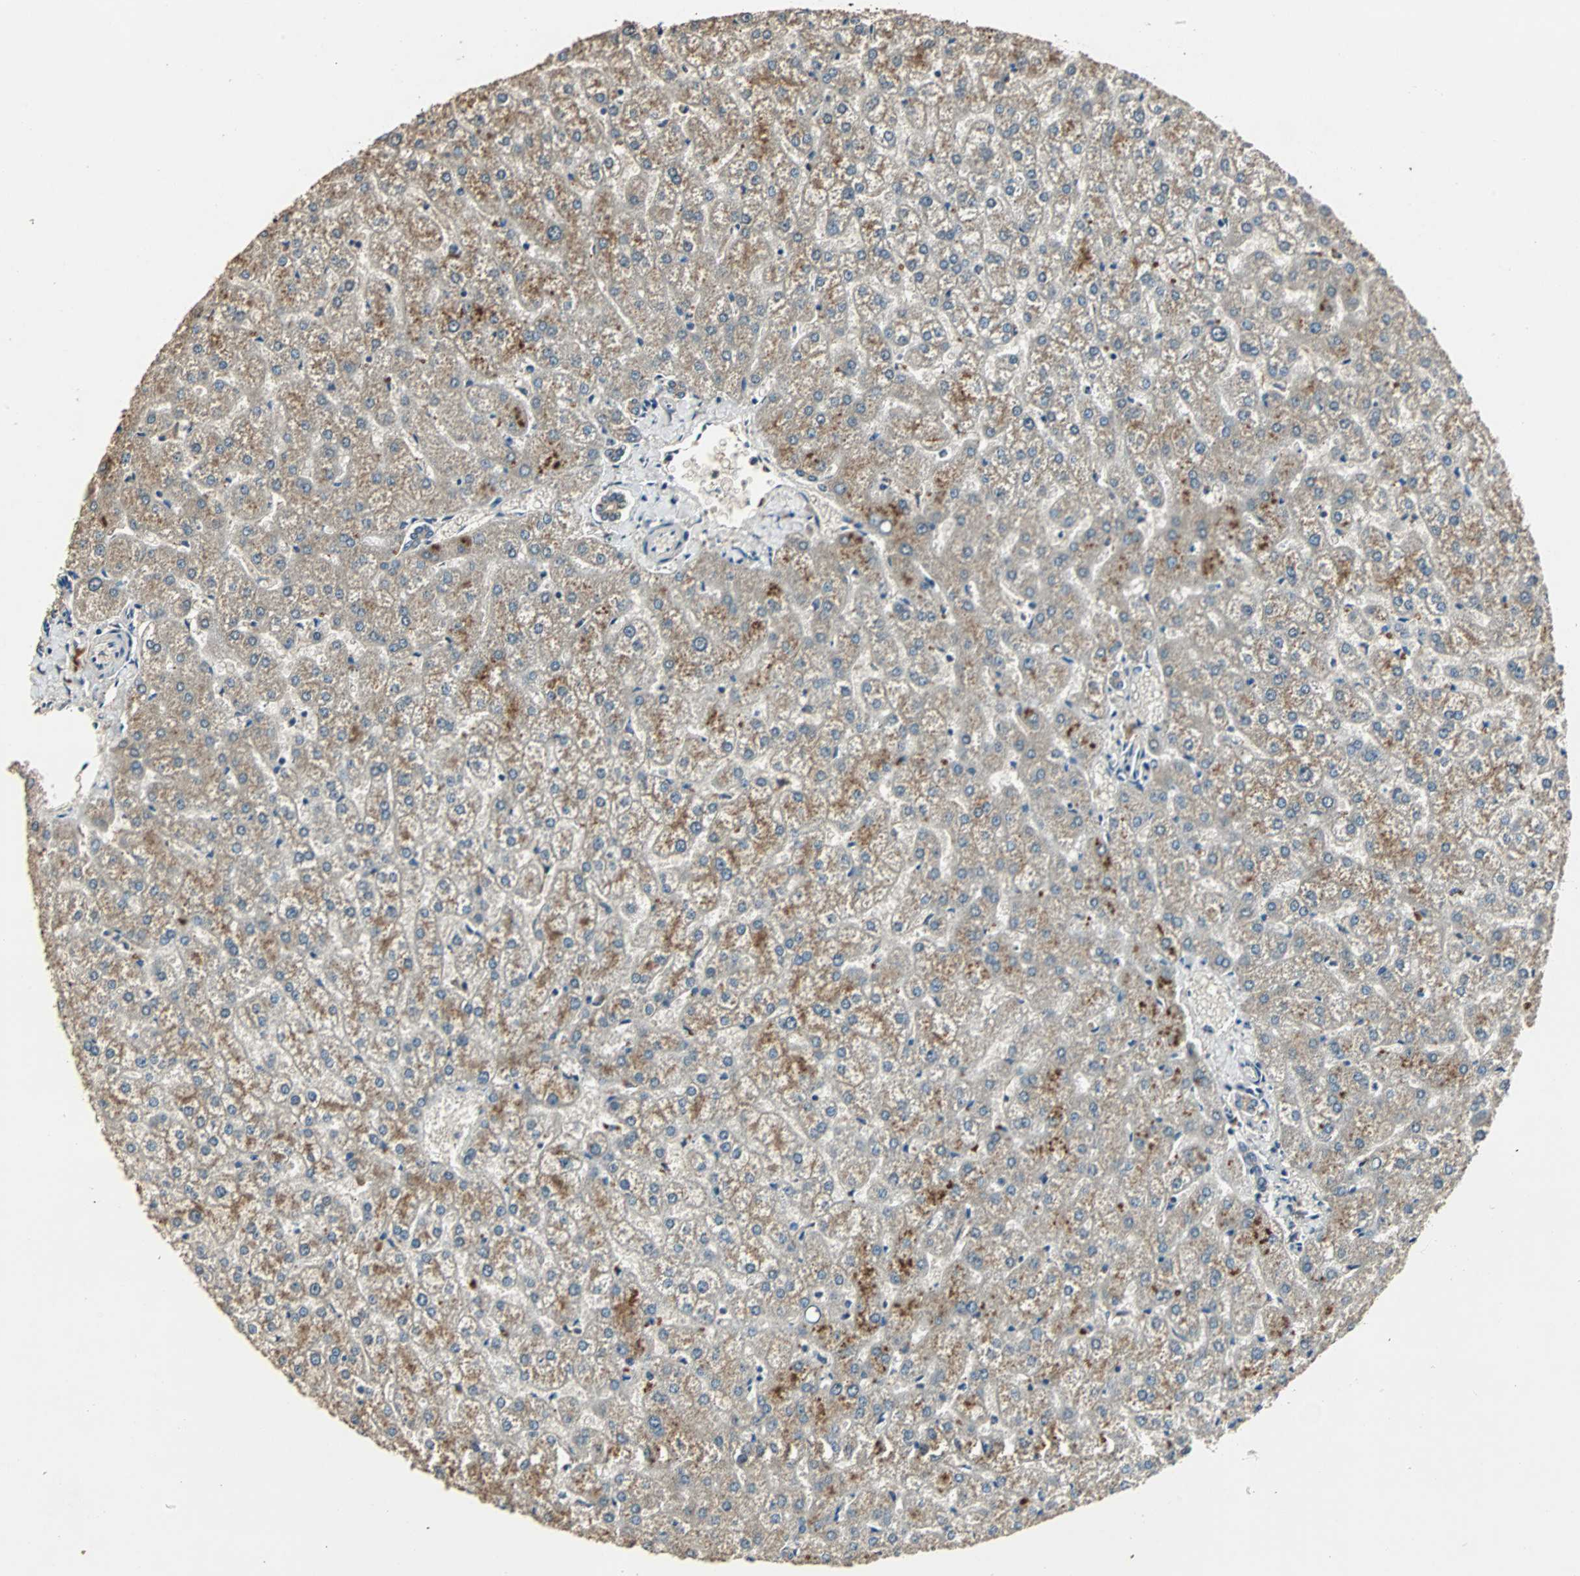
{"staining": {"intensity": "weak", "quantity": "25%-75%", "location": "cytoplasmic/membranous"}, "tissue": "liver", "cell_type": "Cholangiocytes", "image_type": "normal", "snomed": [{"axis": "morphology", "description": "Normal tissue, NOS"}, {"axis": "topography", "description": "Liver"}], "caption": "IHC micrograph of unremarkable liver: human liver stained using immunohistochemistry (IHC) exhibits low levels of weak protein expression localized specifically in the cytoplasmic/membranous of cholangiocytes, appearing as a cytoplasmic/membranous brown color.", "gene": "ABHD2", "patient": {"sex": "female", "age": 32}}